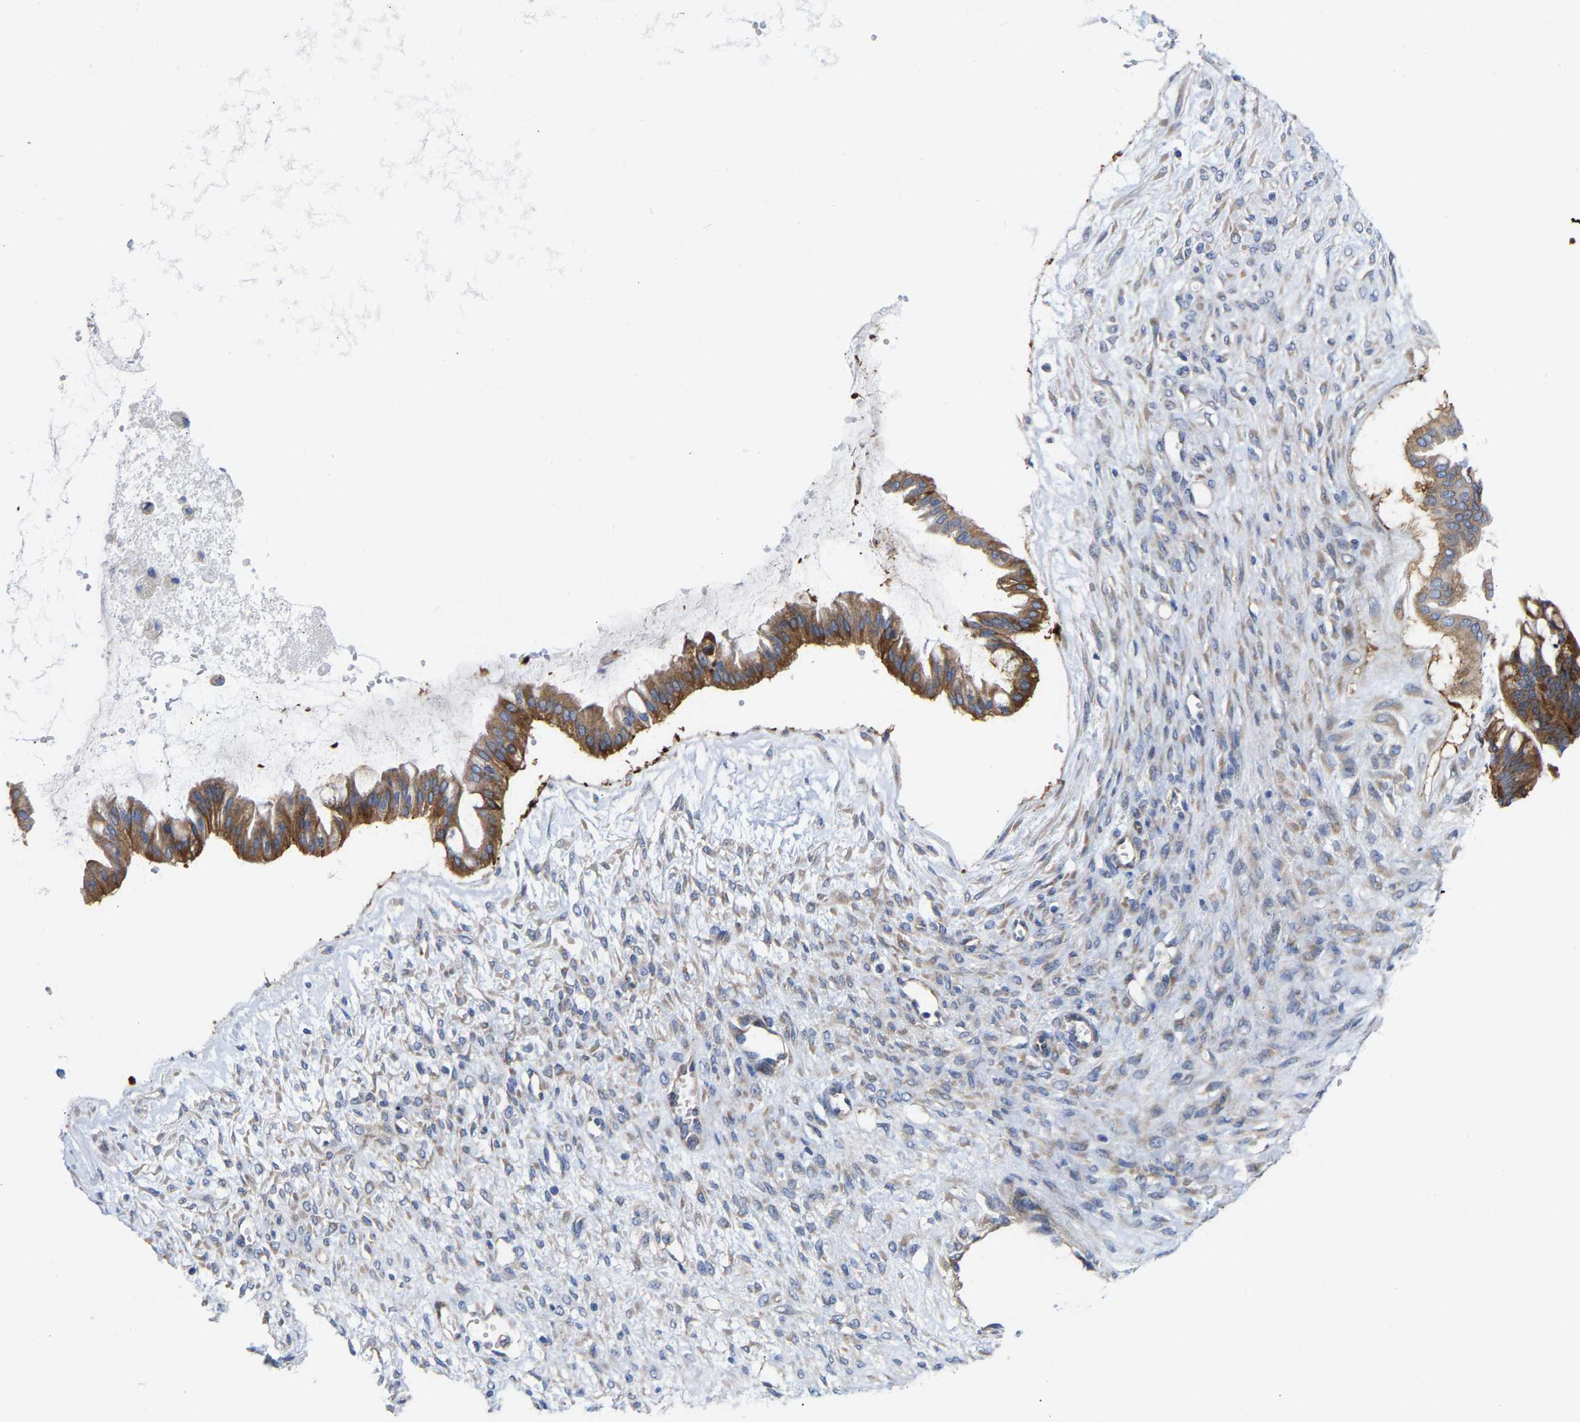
{"staining": {"intensity": "moderate", "quantity": "25%-75%", "location": "cytoplasmic/membranous"}, "tissue": "ovarian cancer", "cell_type": "Tumor cells", "image_type": "cancer", "snomed": [{"axis": "morphology", "description": "Cystadenocarcinoma, mucinous, NOS"}, {"axis": "topography", "description": "Ovary"}], "caption": "An immunohistochemistry (IHC) image of neoplastic tissue is shown. Protein staining in brown highlights moderate cytoplasmic/membranous positivity in mucinous cystadenocarcinoma (ovarian) within tumor cells. The protein is stained brown, and the nuclei are stained in blue (DAB (3,3'-diaminobenzidine) IHC with brightfield microscopy, high magnification).", "gene": "PPP1R15A", "patient": {"sex": "female", "age": 73}}